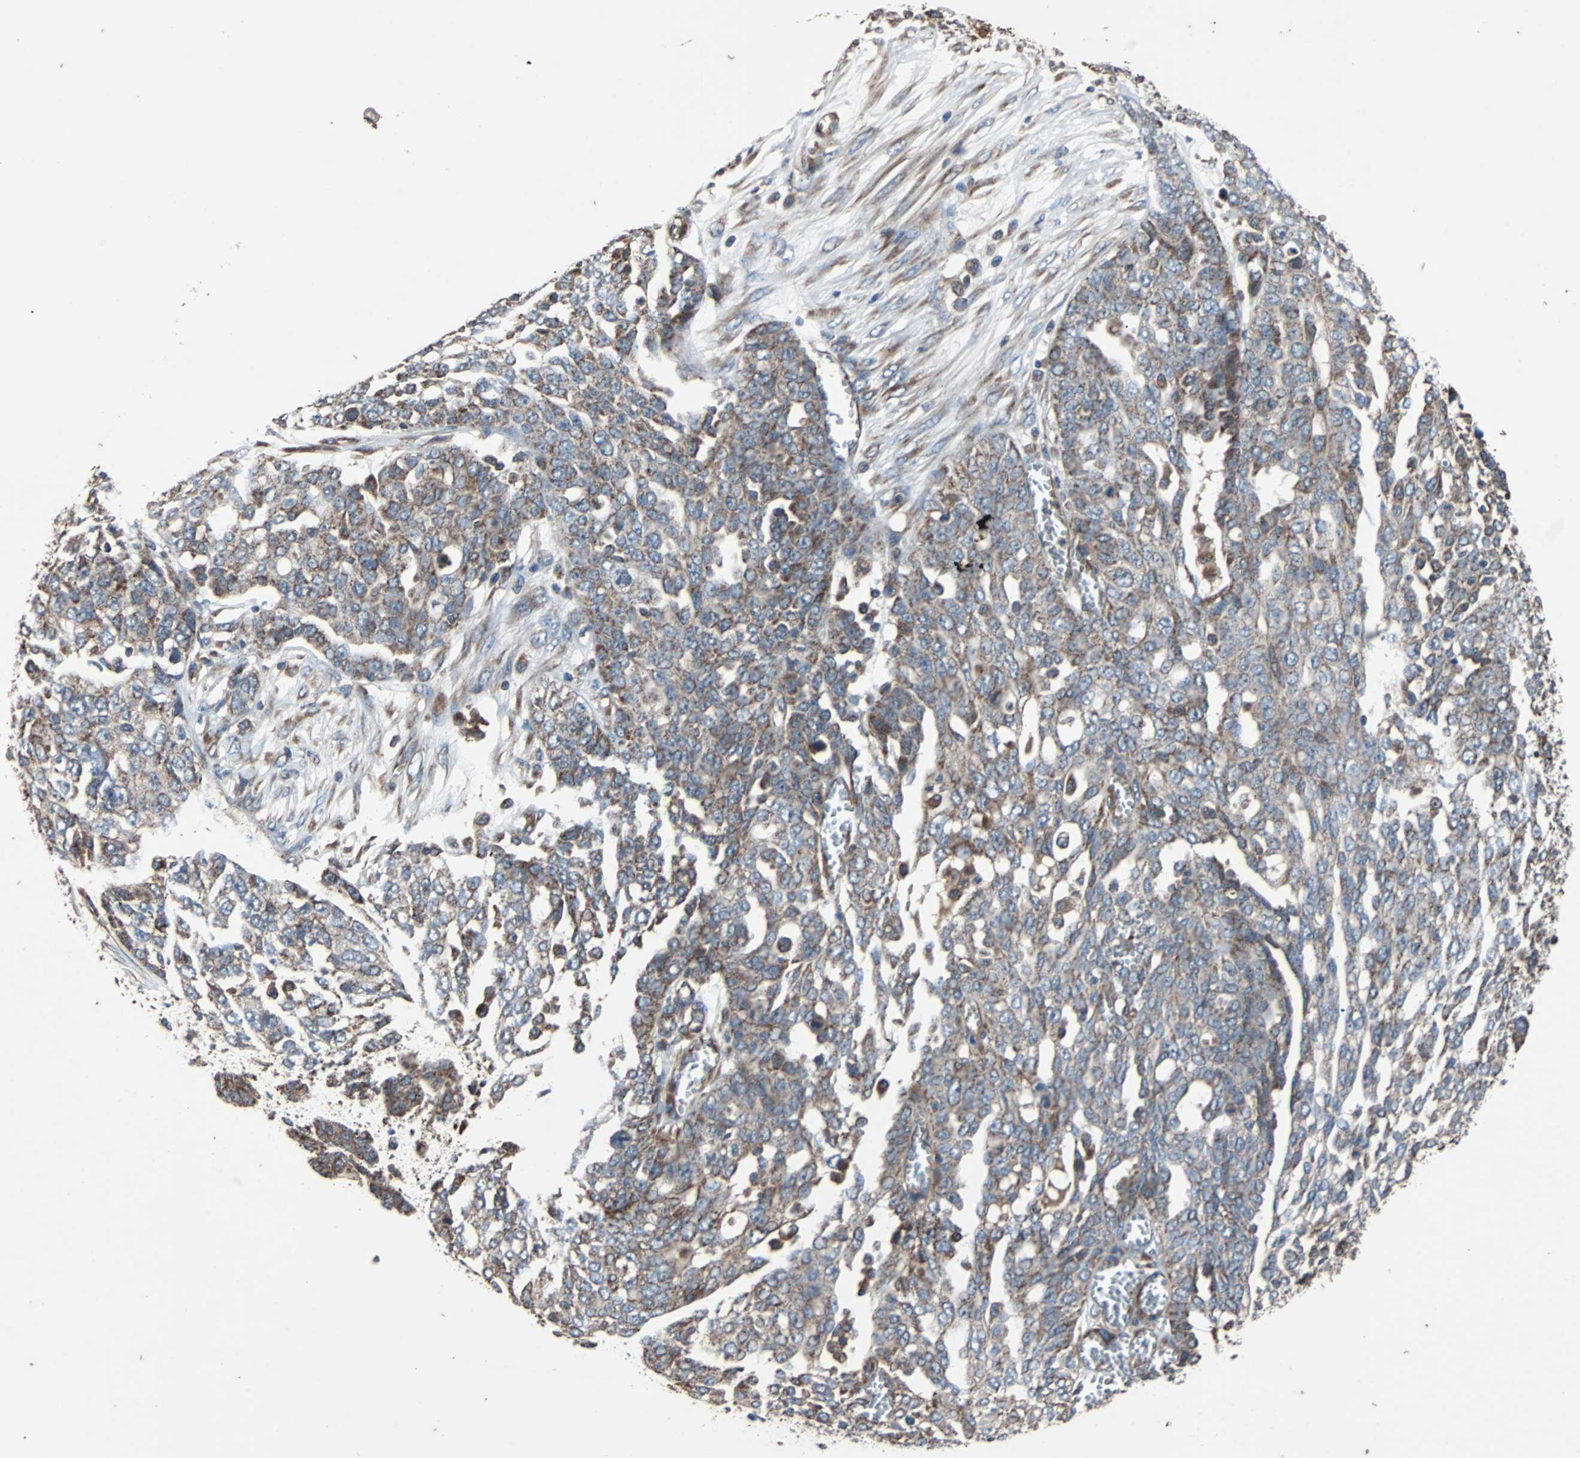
{"staining": {"intensity": "weak", "quantity": "25%-75%", "location": "cytoplasmic/membranous"}, "tissue": "ovarian cancer", "cell_type": "Tumor cells", "image_type": "cancer", "snomed": [{"axis": "morphology", "description": "Cystadenocarcinoma, serous, NOS"}, {"axis": "topography", "description": "Soft tissue"}, {"axis": "topography", "description": "Ovary"}], "caption": "The immunohistochemical stain shows weak cytoplasmic/membranous positivity in tumor cells of ovarian cancer (serous cystadenocarcinoma) tissue. (IHC, brightfield microscopy, high magnification).", "gene": "ACTR3", "patient": {"sex": "female", "age": 57}}